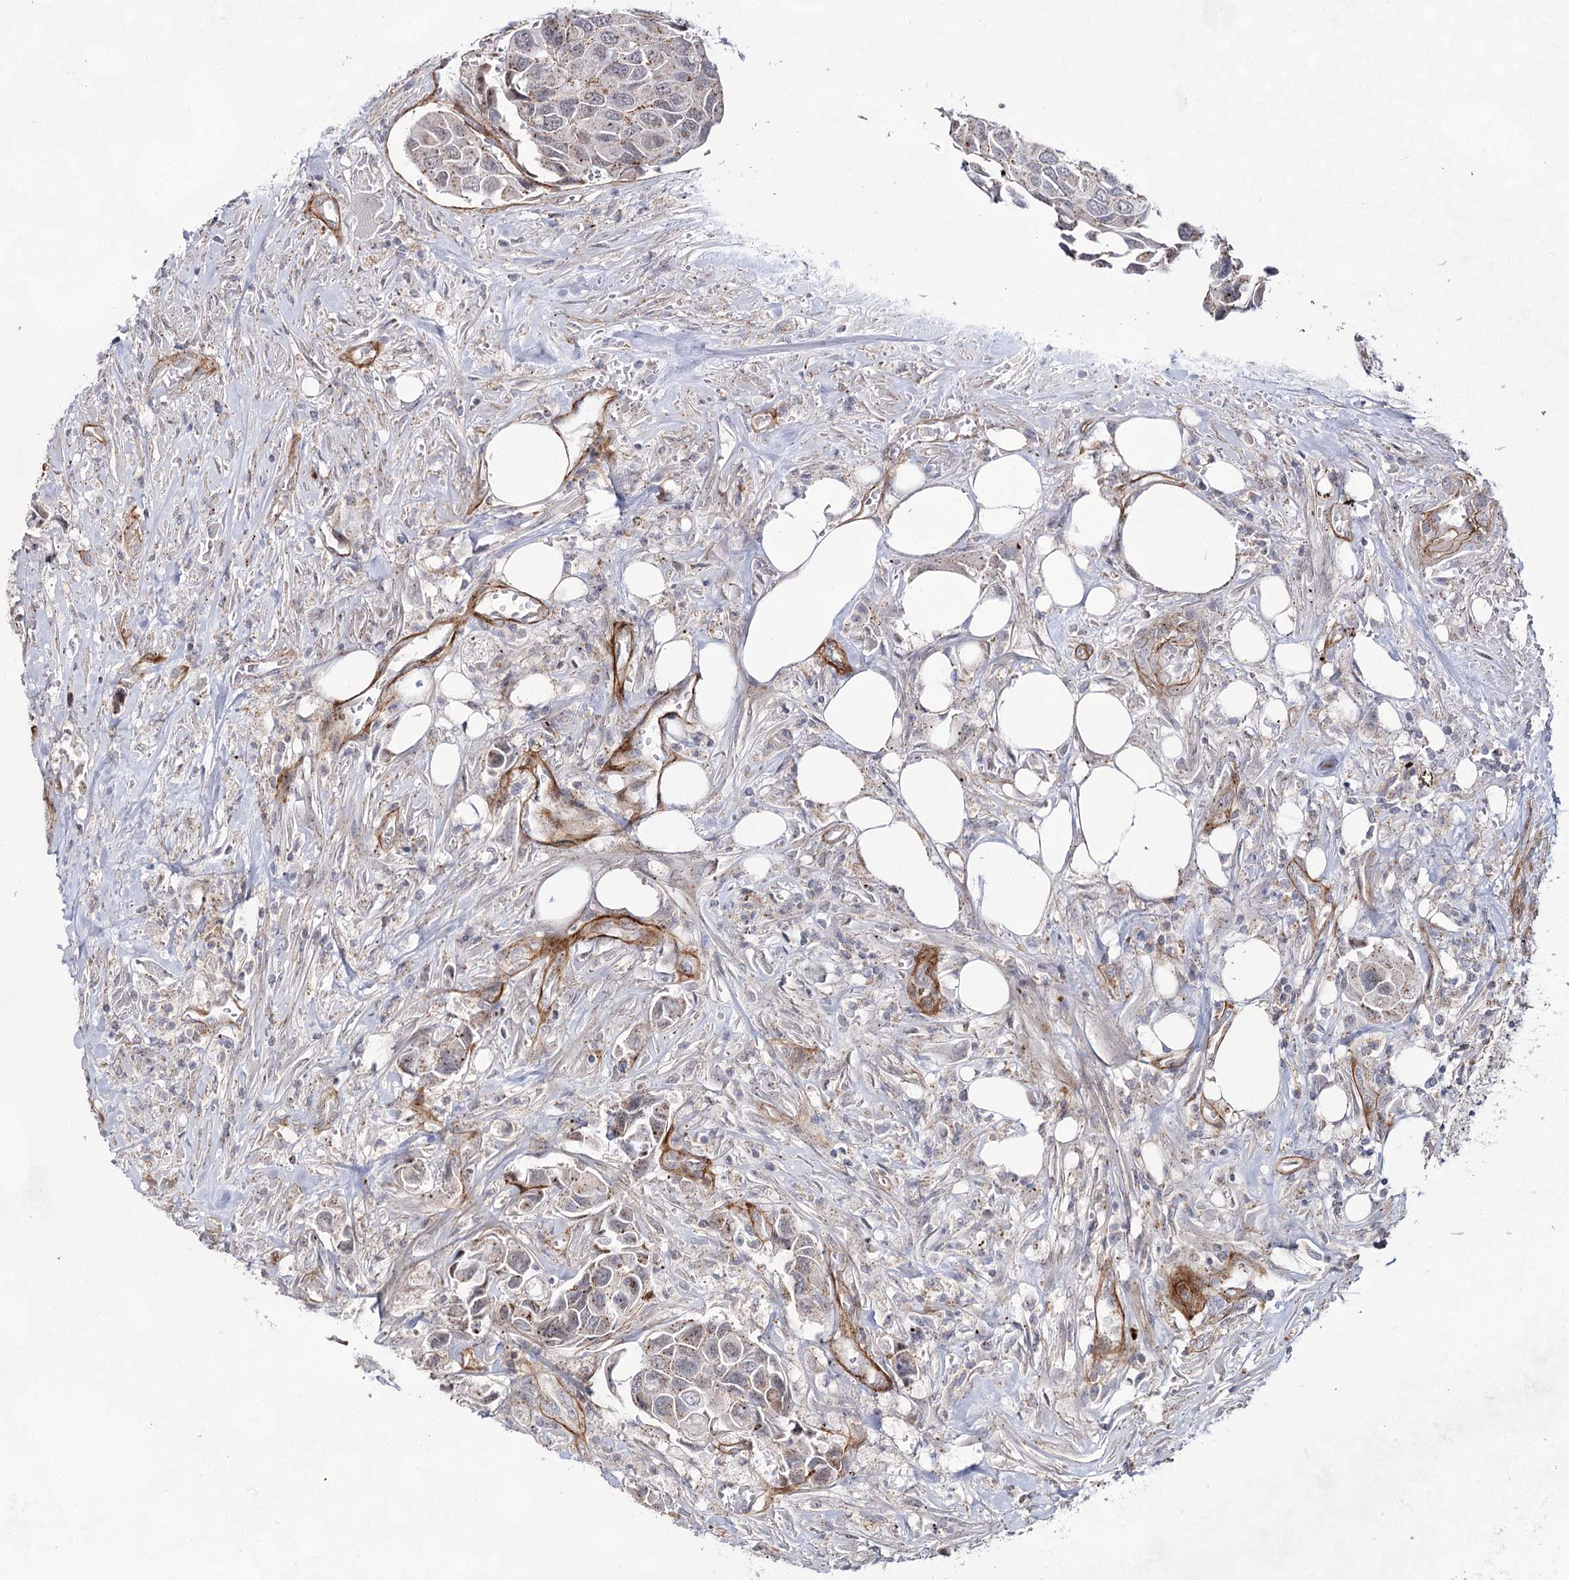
{"staining": {"intensity": "moderate", "quantity": "25%-75%", "location": "cytoplasmic/membranous"}, "tissue": "urothelial cancer", "cell_type": "Tumor cells", "image_type": "cancer", "snomed": [{"axis": "morphology", "description": "Urothelial carcinoma, High grade"}, {"axis": "topography", "description": "Urinary bladder"}], "caption": "There is medium levels of moderate cytoplasmic/membranous staining in tumor cells of urothelial cancer, as demonstrated by immunohistochemical staining (brown color).", "gene": "ATL2", "patient": {"sex": "male", "age": 74}}